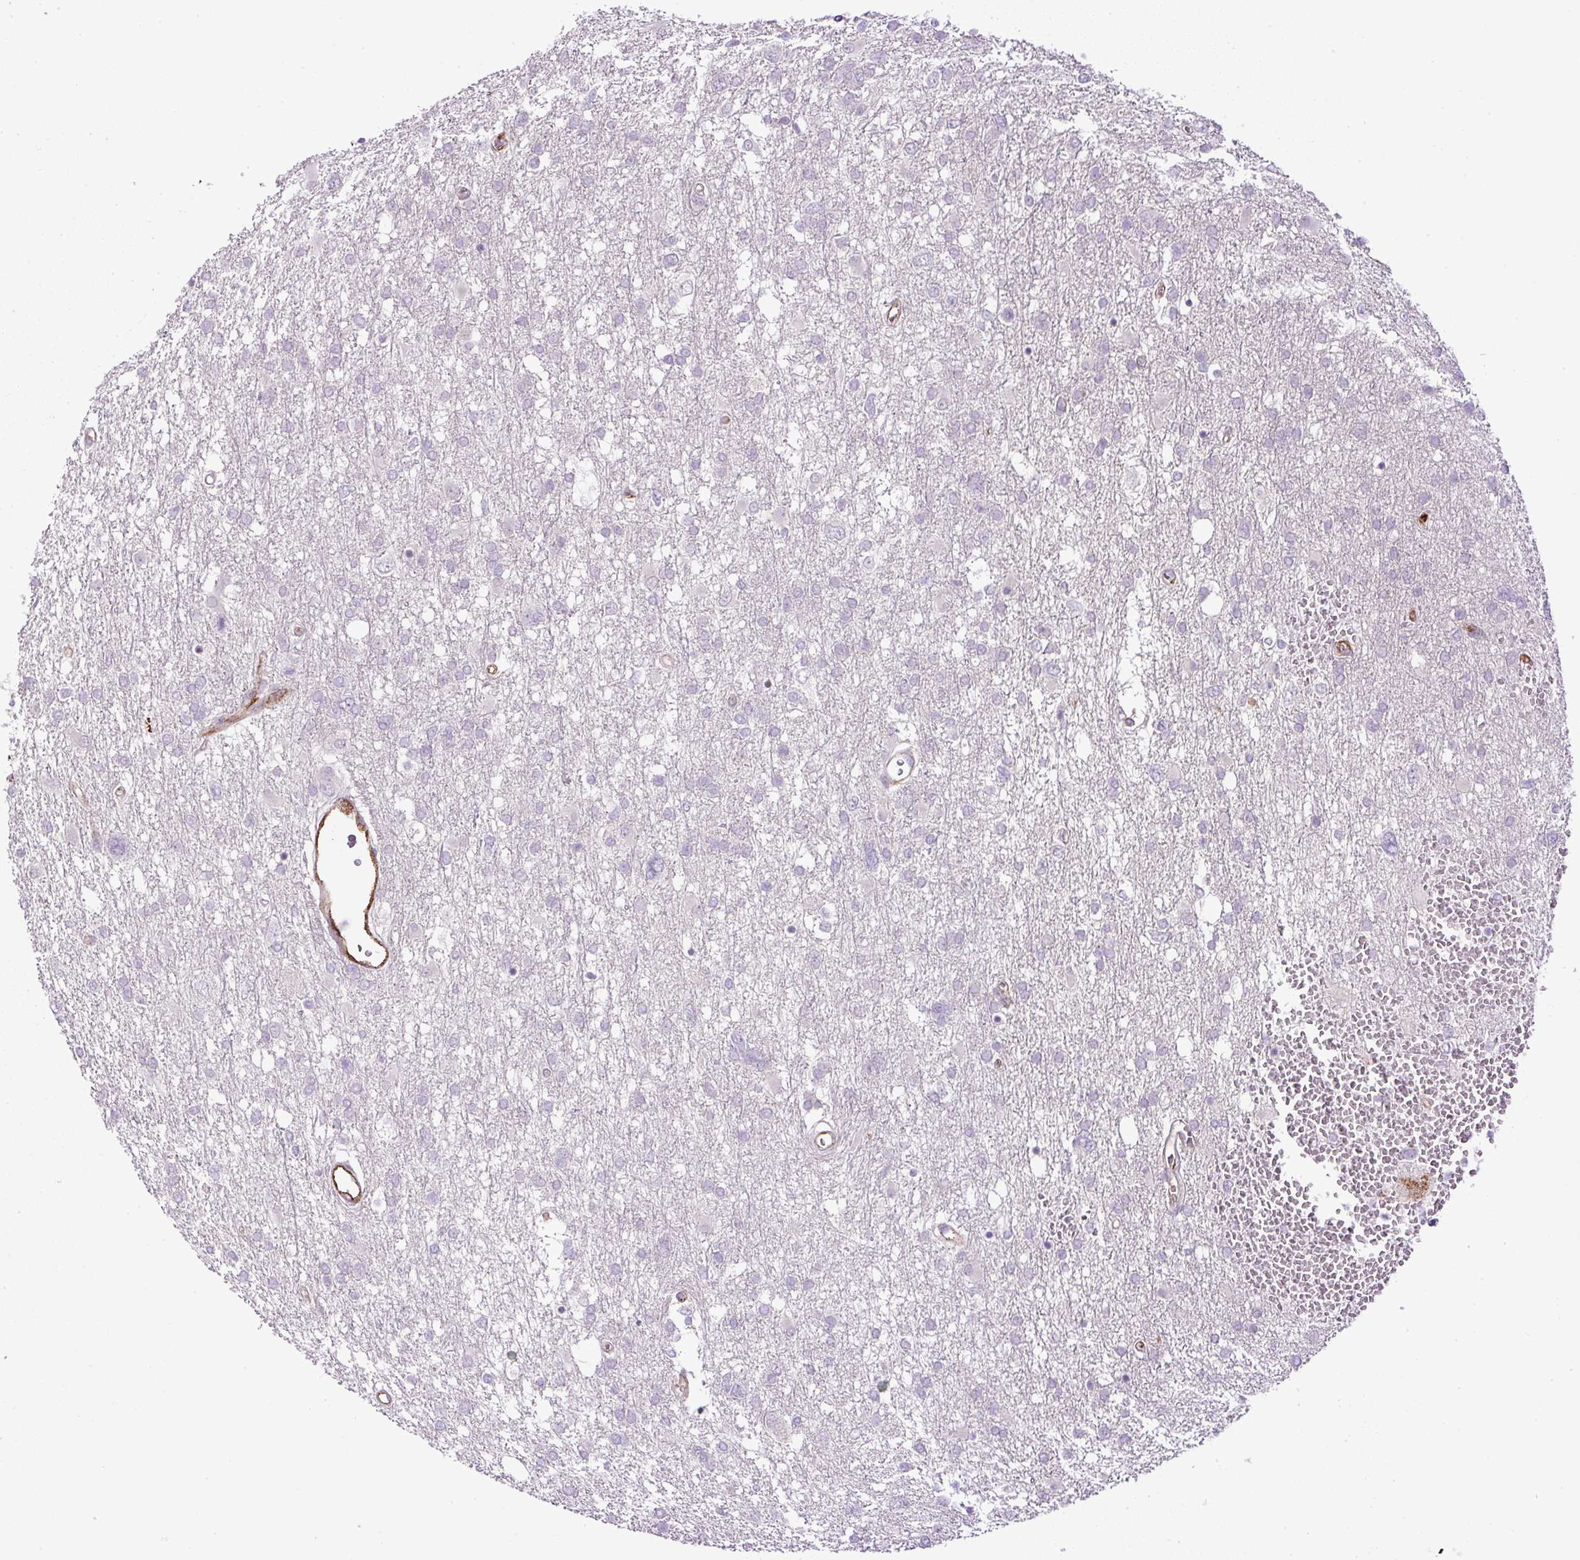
{"staining": {"intensity": "negative", "quantity": "none", "location": "none"}, "tissue": "glioma", "cell_type": "Tumor cells", "image_type": "cancer", "snomed": [{"axis": "morphology", "description": "Glioma, malignant, High grade"}, {"axis": "topography", "description": "Brain"}], "caption": "Immunohistochemistry (IHC) micrograph of neoplastic tissue: glioma stained with DAB exhibits no significant protein positivity in tumor cells.", "gene": "LEFTY2", "patient": {"sex": "male", "age": 61}}